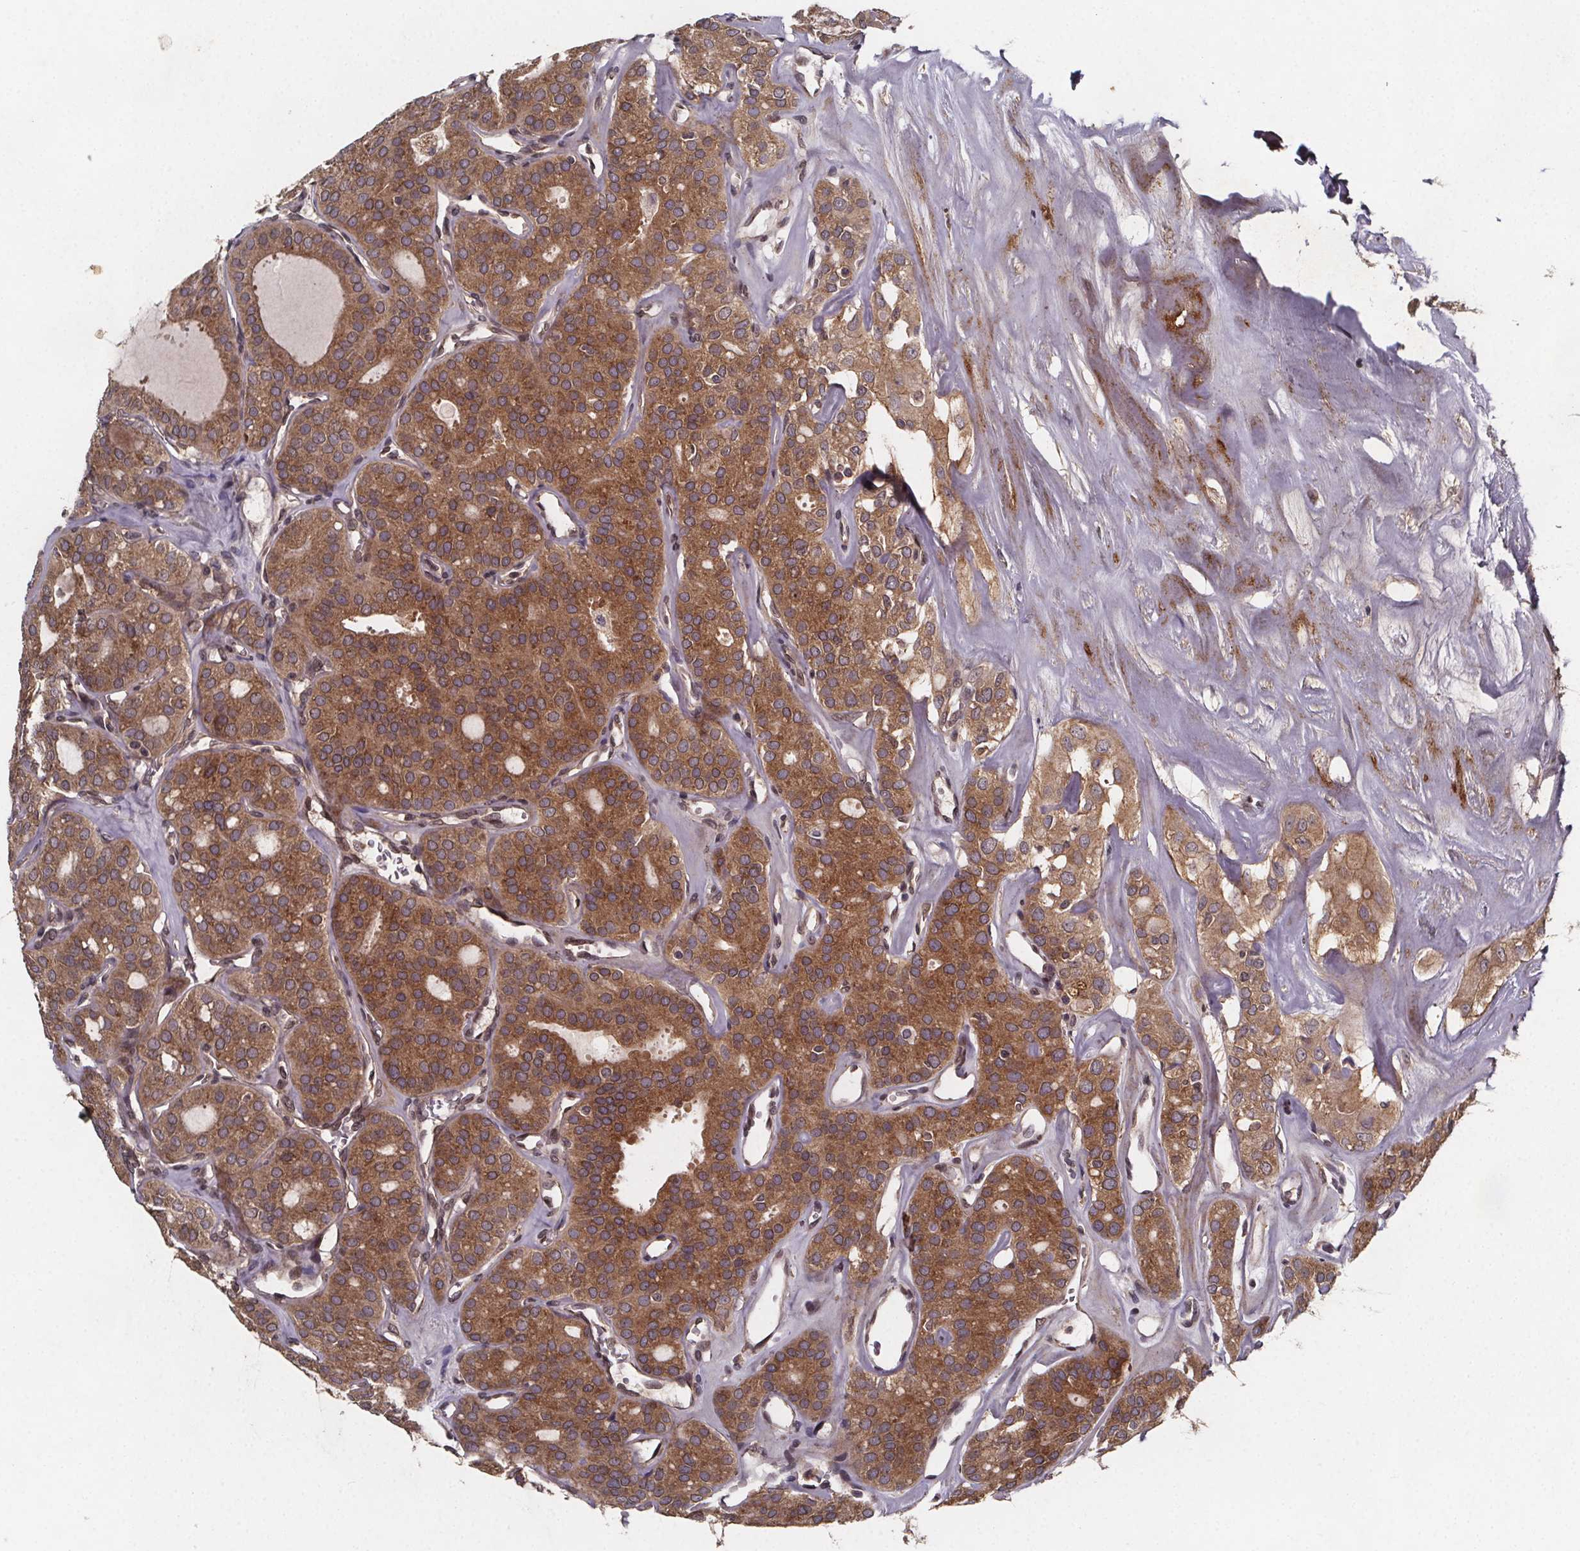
{"staining": {"intensity": "moderate", "quantity": ">75%", "location": "cytoplasmic/membranous"}, "tissue": "thyroid cancer", "cell_type": "Tumor cells", "image_type": "cancer", "snomed": [{"axis": "morphology", "description": "Follicular adenoma carcinoma, NOS"}, {"axis": "topography", "description": "Thyroid gland"}], "caption": "Tumor cells demonstrate medium levels of moderate cytoplasmic/membranous expression in about >75% of cells in human thyroid cancer (follicular adenoma carcinoma).", "gene": "PIERCE2", "patient": {"sex": "male", "age": 75}}